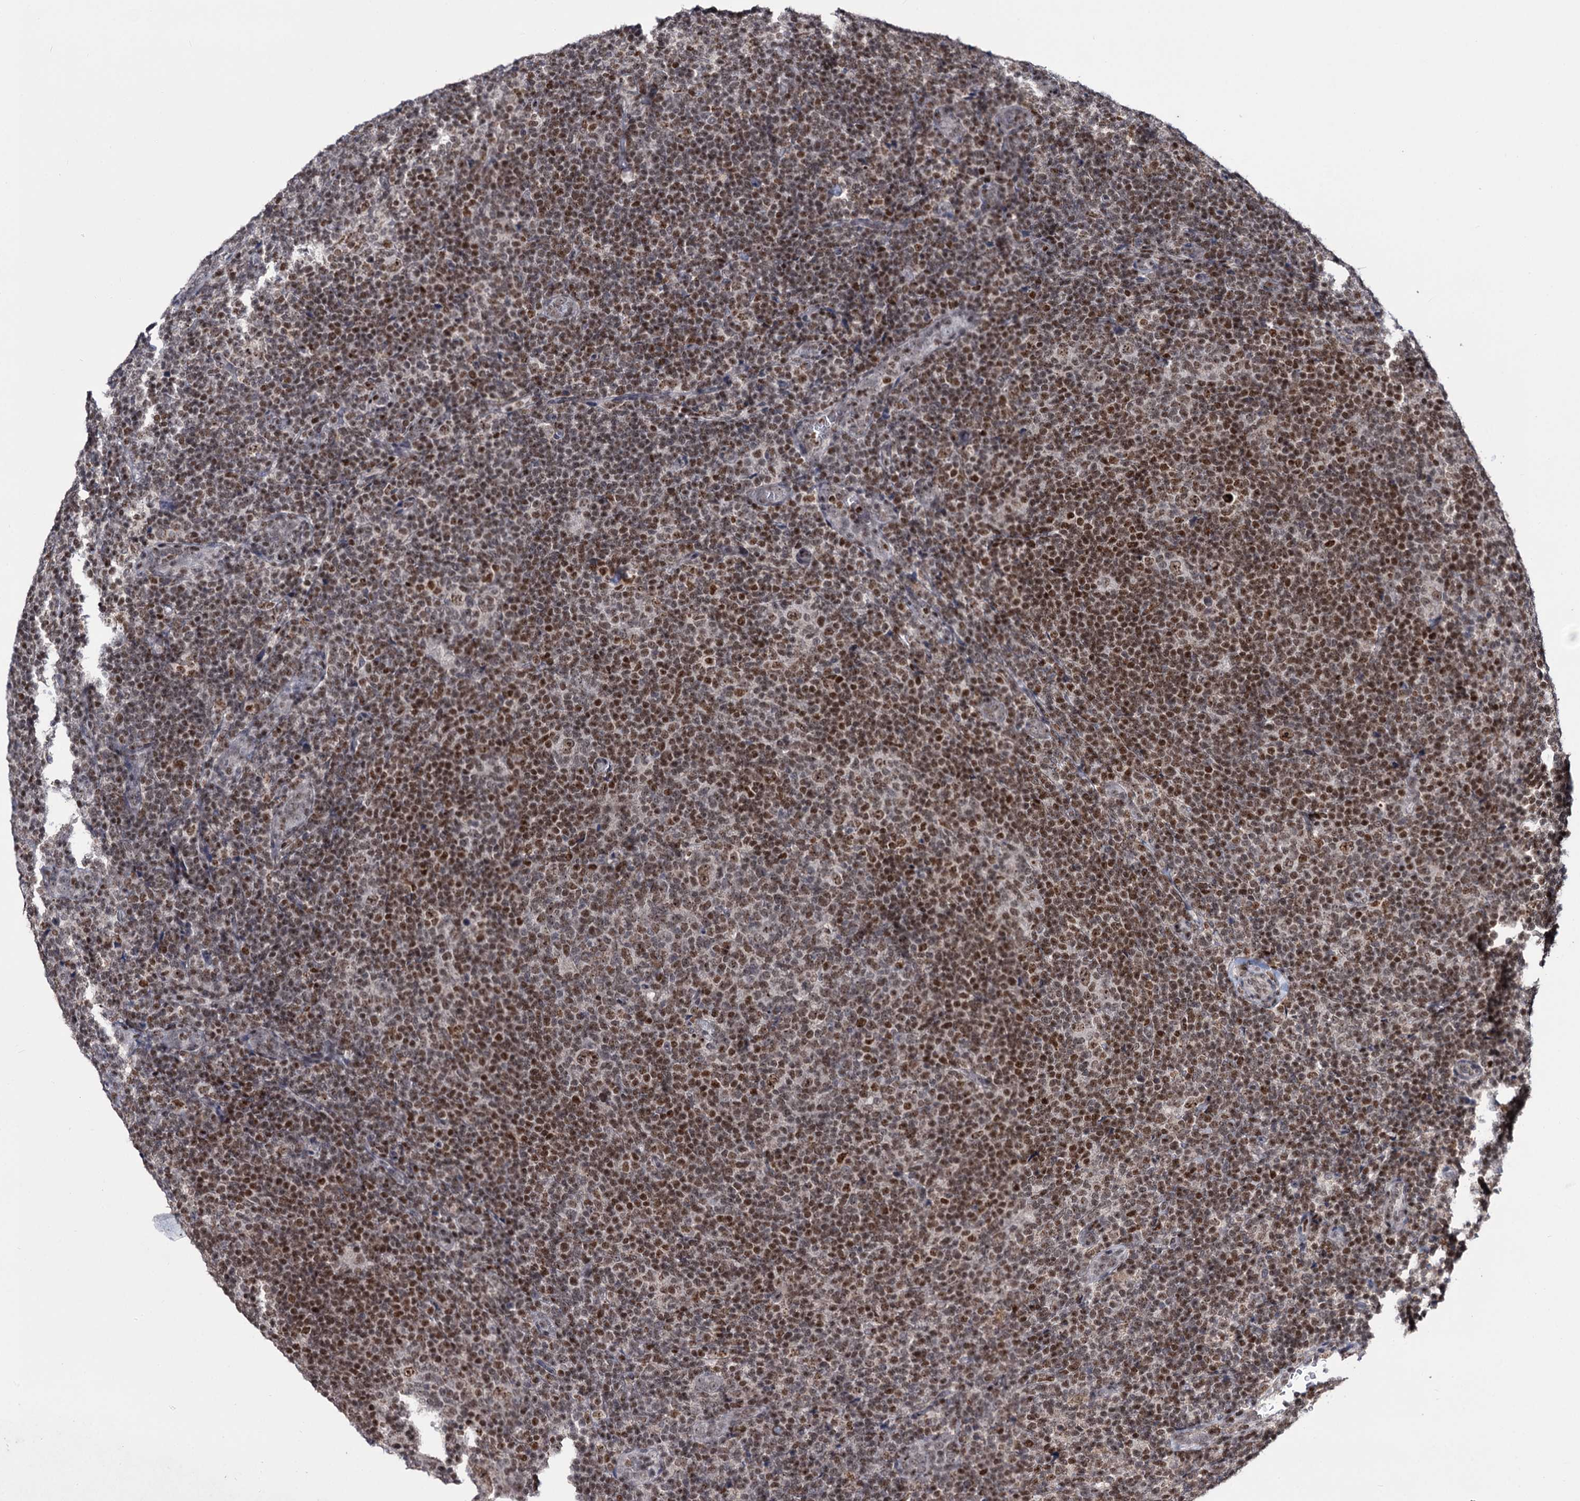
{"staining": {"intensity": "moderate", "quantity": ">75%", "location": "nuclear"}, "tissue": "lymphoma", "cell_type": "Tumor cells", "image_type": "cancer", "snomed": [{"axis": "morphology", "description": "Hodgkin's disease, NOS"}, {"axis": "topography", "description": "Lymph node"}], "caption": "Moderate nuclear staining is seen in approximately >75% of tumor cells in lymphoma.", "gene": "SMCHD1", "patient": {"sex": "female", "age": 57}}